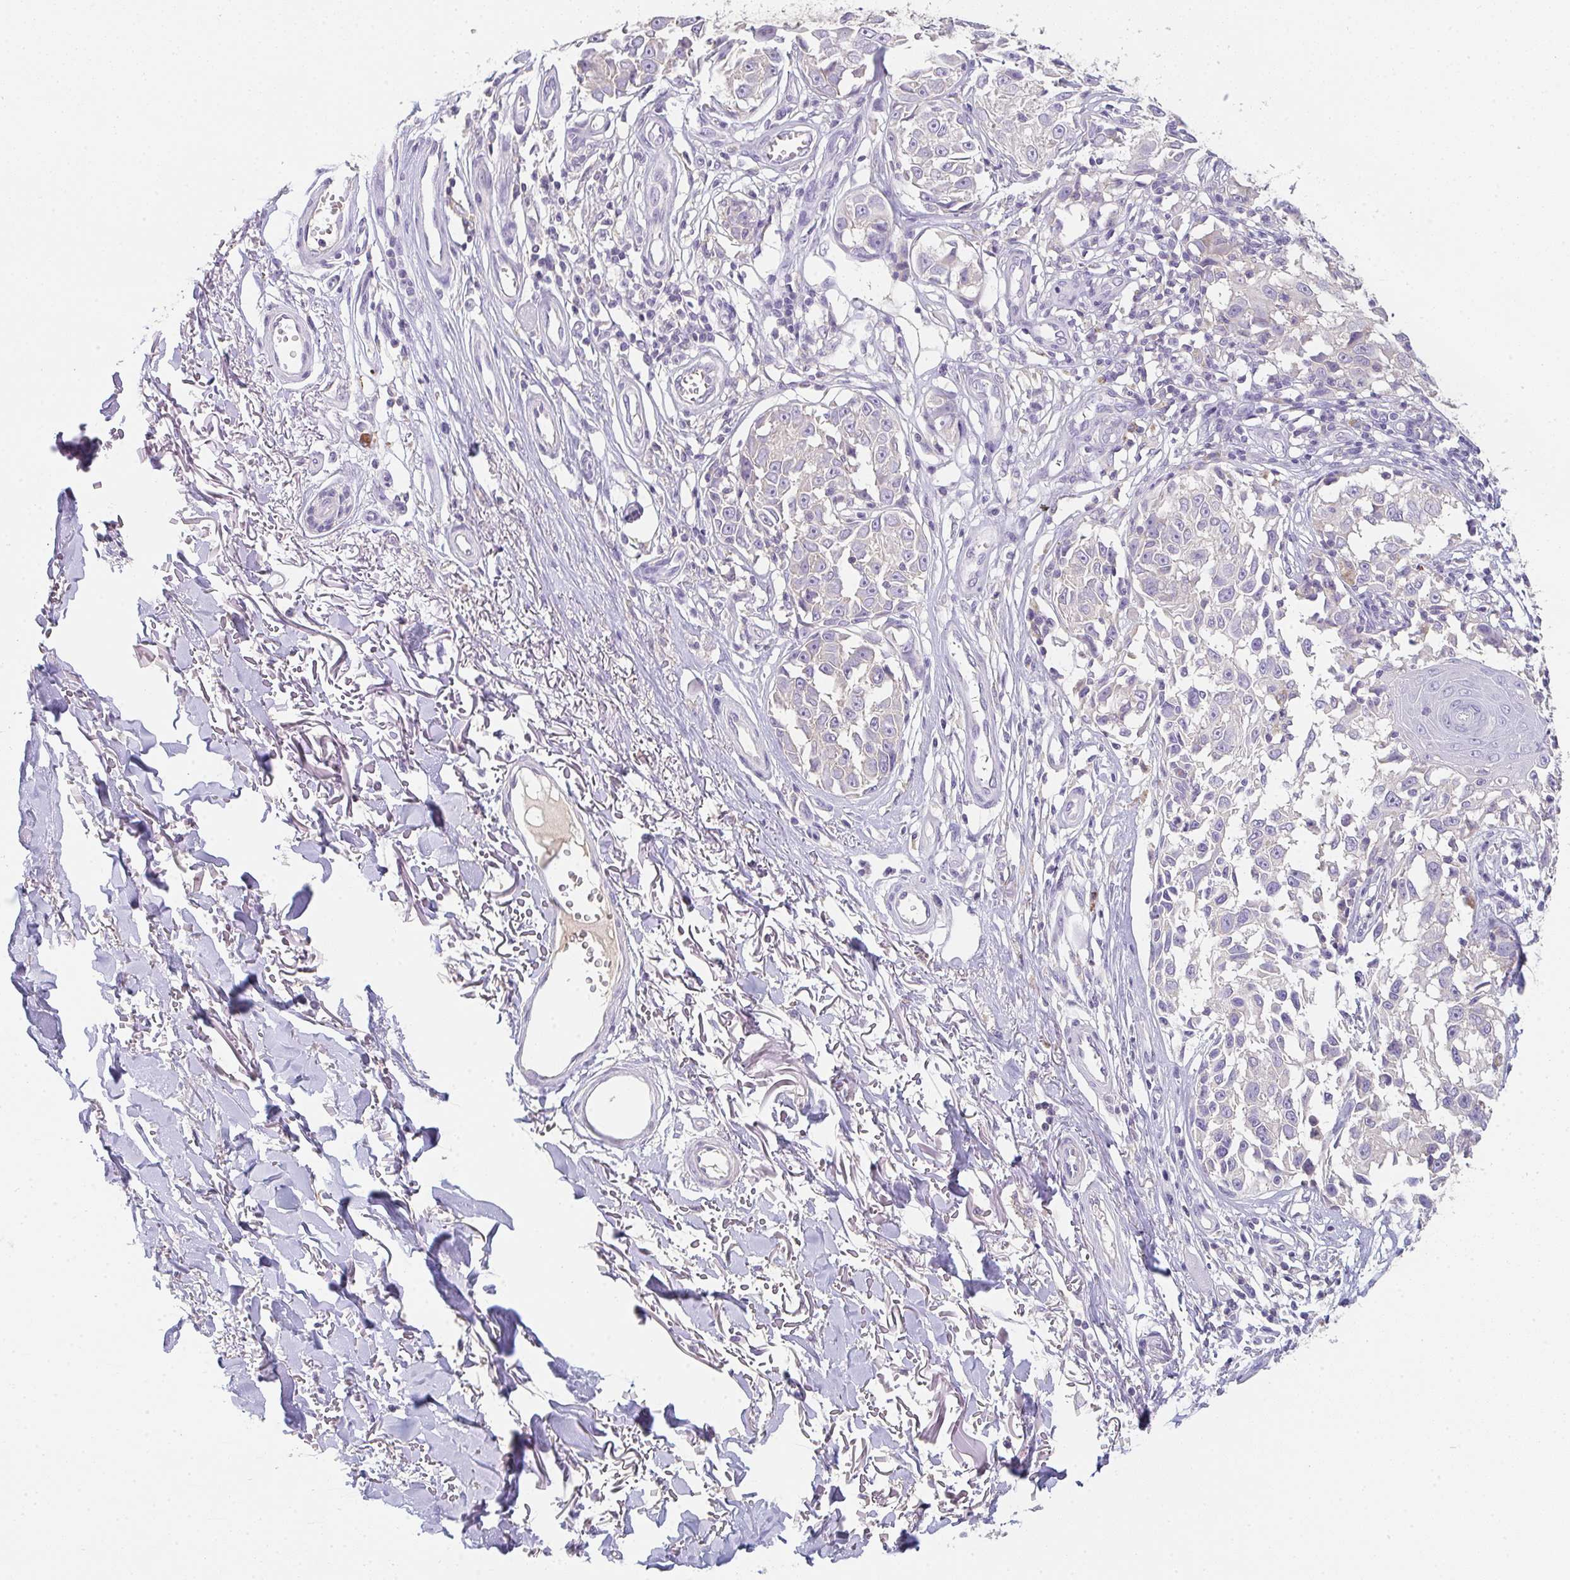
{"staining": {"intensity": "negative", "quantity": "none", "location": "none"}, "tissue": "melanoma", "cell_type": "Tumor cells", "image_type": "cancer", "snomed": [{"axis": "morphology", "description": "Malignant melanoma, NOS"}, {"axis": "topography", "description": "Skin"}], "caption": "Melanoma was stained to show a protein in brown. There is no significant positivity in tumor cells.", "gene": "ZNF215", "patient": {"sex": "male", "age": 73}}